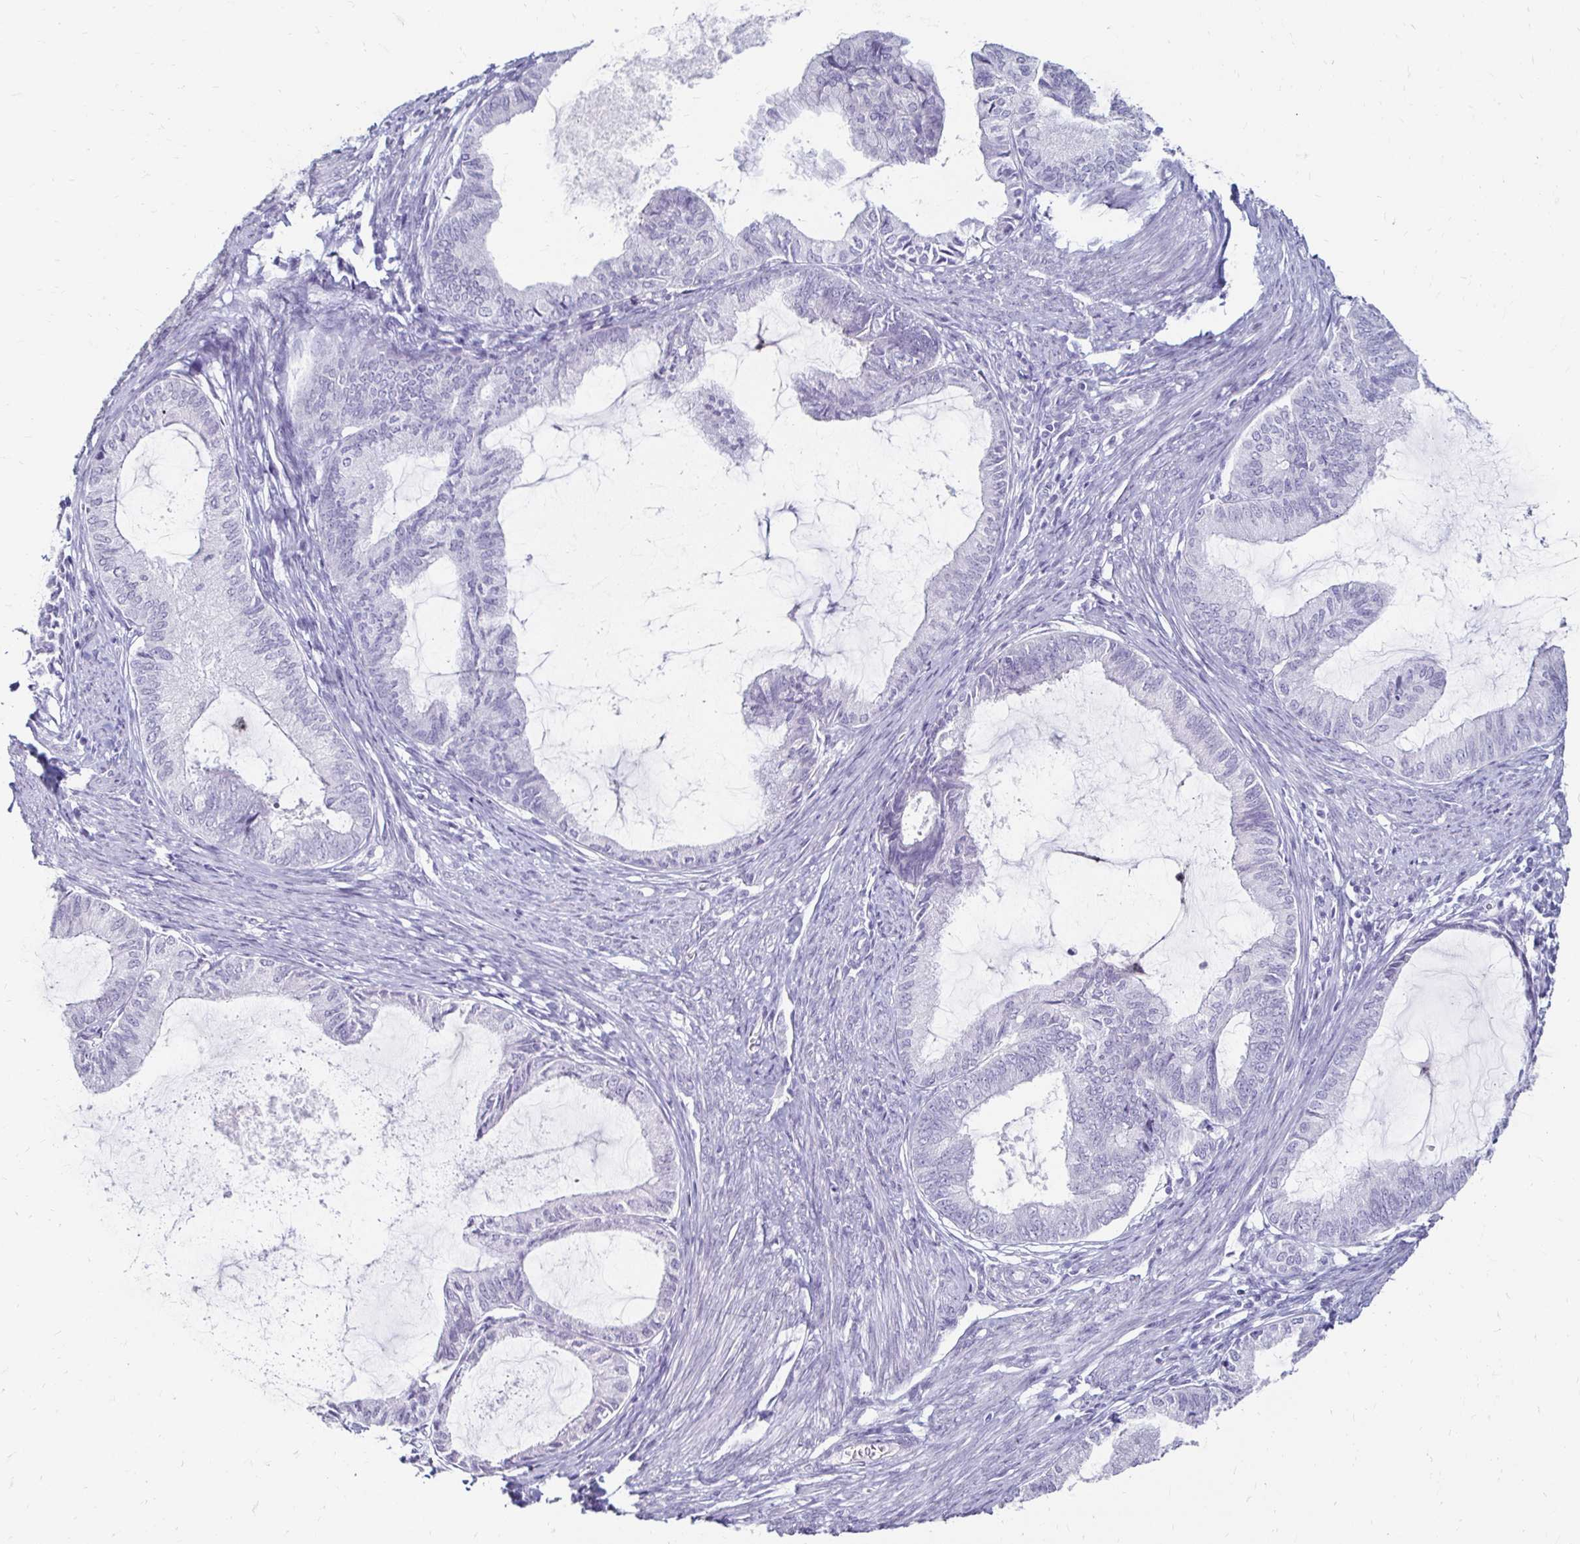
{"staining": {"intensity": "negative", "quantity": "none", "location": "none"}, "tissue": "endometrial cancer", "cell_type": "Tumor cells", "image_type": "cancer", "snomed": [{"axis": "morphology", "description": "Adenocarcinoma, NOS"}, {"axis": "topography", "description": "Endometrium"}], "caption": "Adenocarcinoma (endometrial) was stained to show a protein in brown. There is no significant staining in tumor cells.", "gene": "TOMM34", "patient": {"sex": "female", "age": 86}}